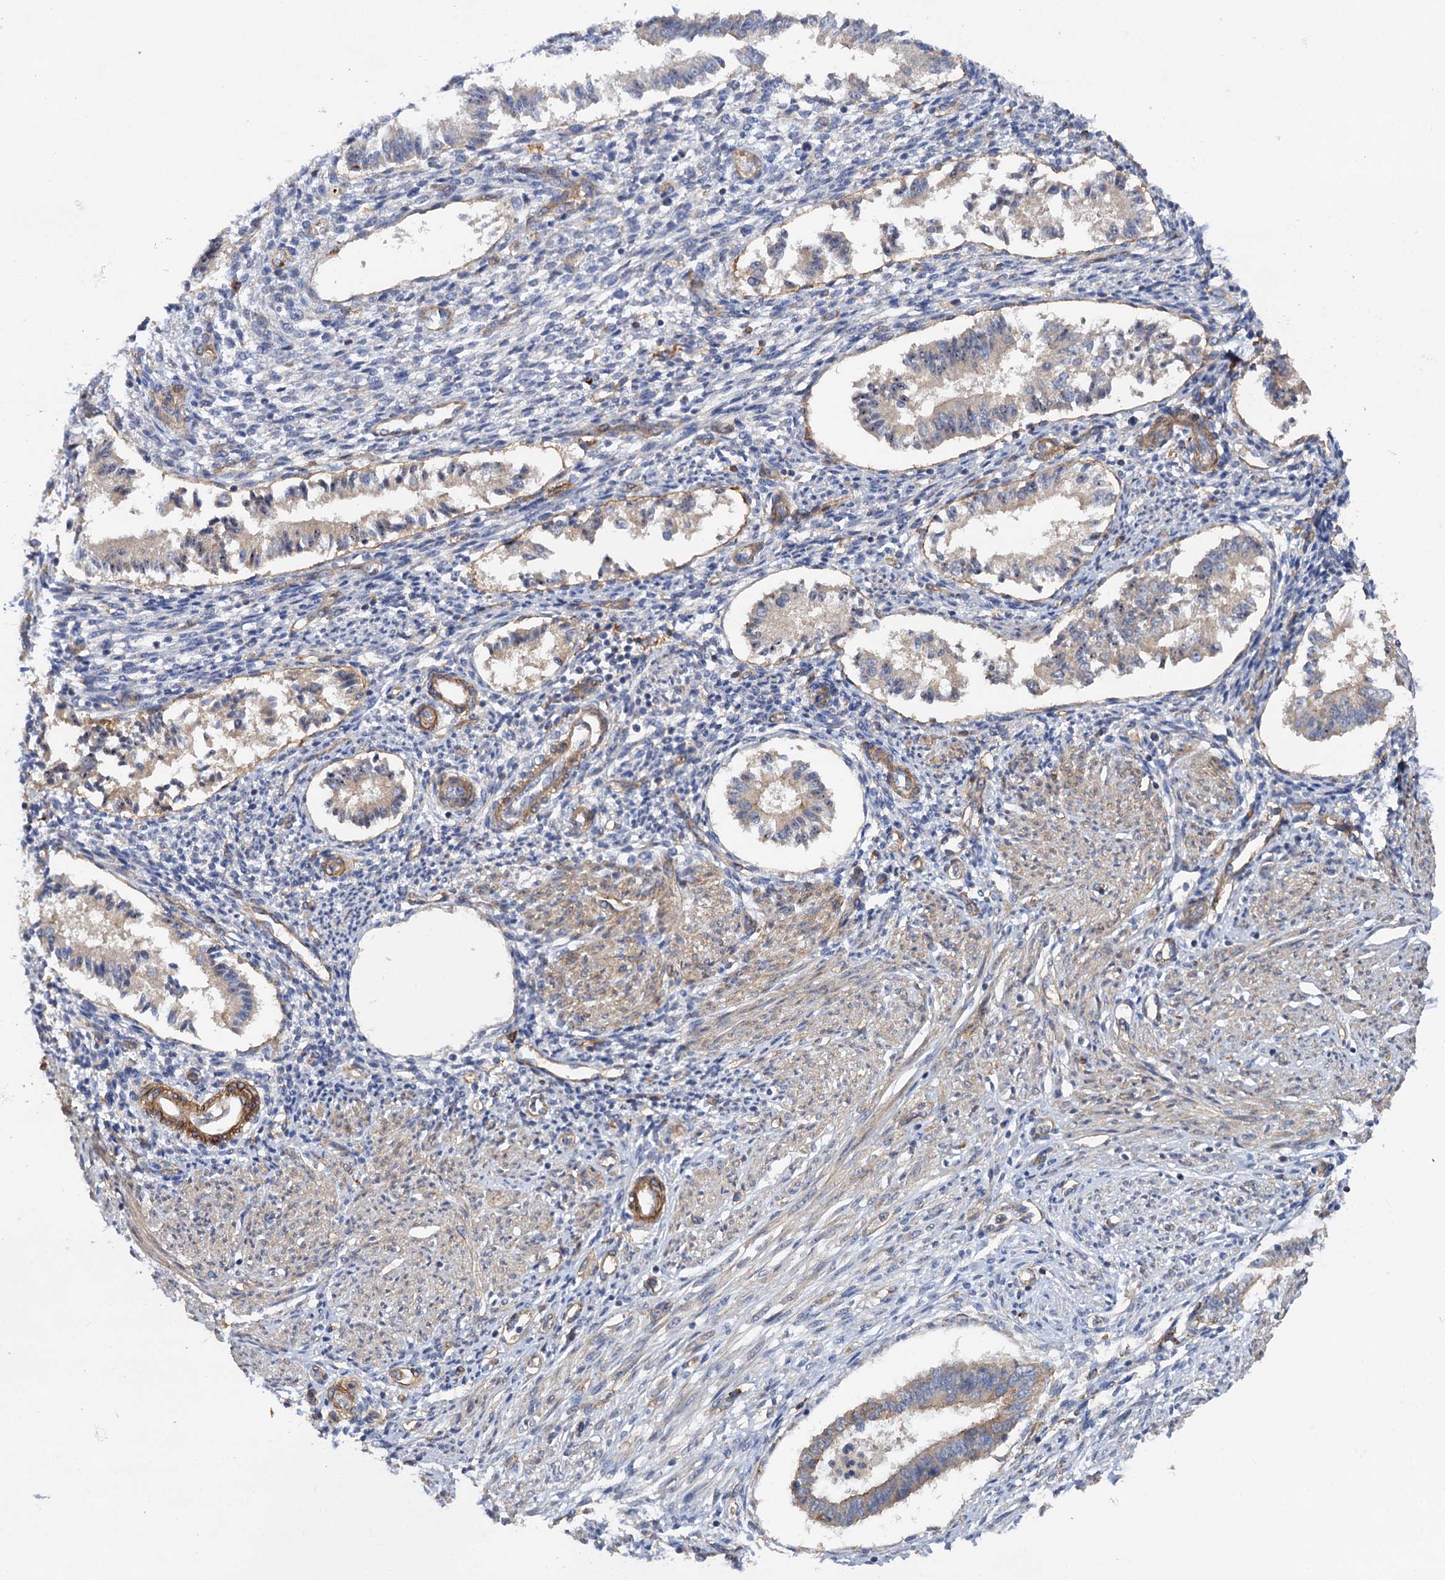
{"staining": {"intensity": "negative", "quantity": "none", "location": "none"}, "tissue": "endometrium", "cell_type": "Cells in endometrial stroma", "image_type": "normal", "snomed": [{"axis": "morphology", "description": "Normal tissue, NOS"}, {"axis": "topography", "description": "Uterus"}, {"axis": "topography", "description": "Endometrium"}], "caption": "This is an immunohistochemistry (IHC) histopathology image of unremarkable endometrium. There is no staining in cells in endometrial stroma.", "gene": "CSAD", "patient": {"sex": "female", "age": 48}}